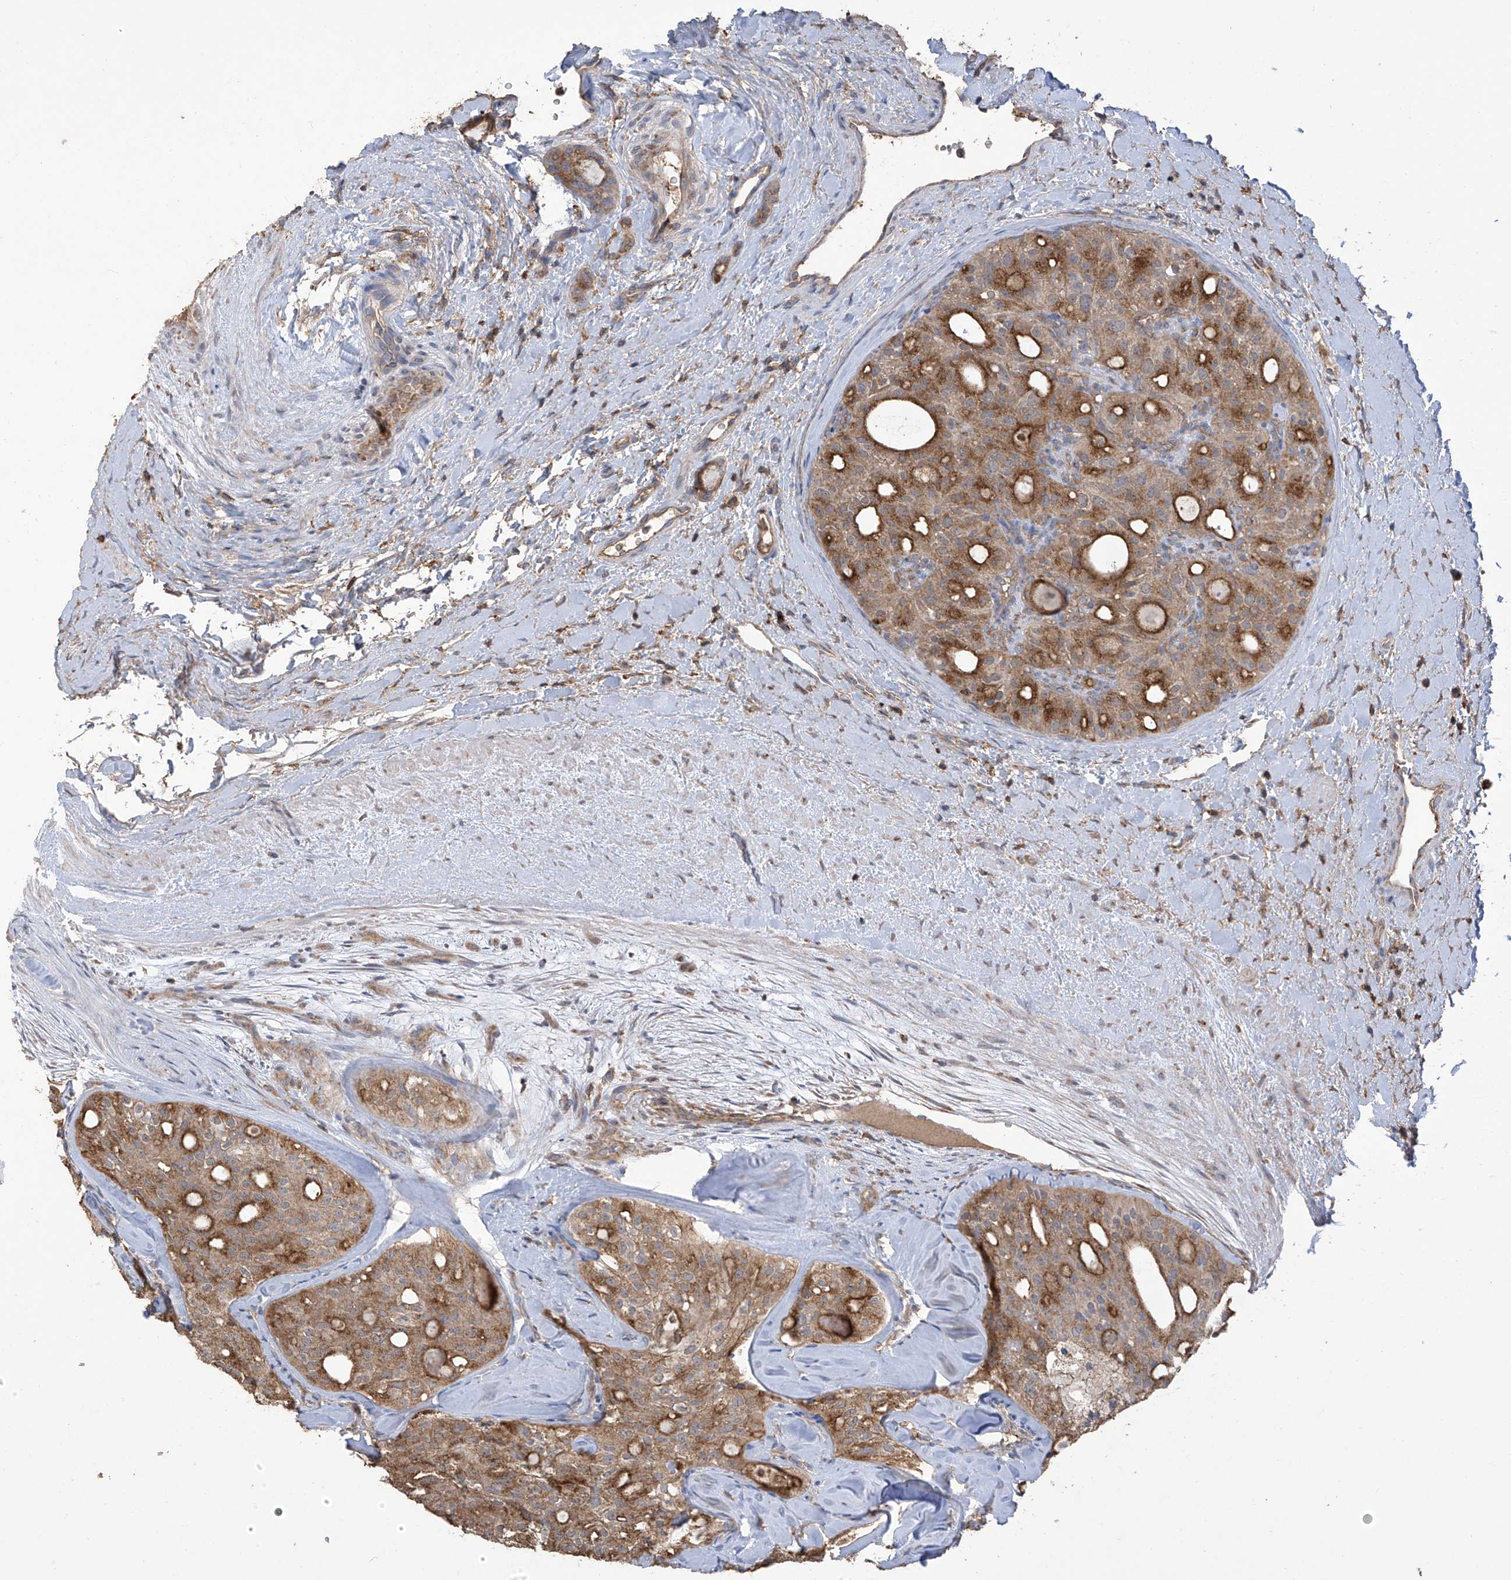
{"staining": {"intensity": "moderate", "quantity": ">75%", "location": "cytoplasmic/membranous"}, "tissue": "thyroid cancer", "cell_type": "Tumor cells", "image_type": "cancer", "snomed": [{"axis": "morphology", "description": "Follicular adenoma carcinoma, NOS"}, {"axis": "topography", "description": "Thyroid gland"}], "caption": "Immunohistochemical staining of human thyroid cancer (follicular adenoma carcinoma) displays moderate cytoplasmic/membranous protein expression in about >75% of tumor cells.", "gene": "COX10", "patient": {"sex": "male", "age": 75}}